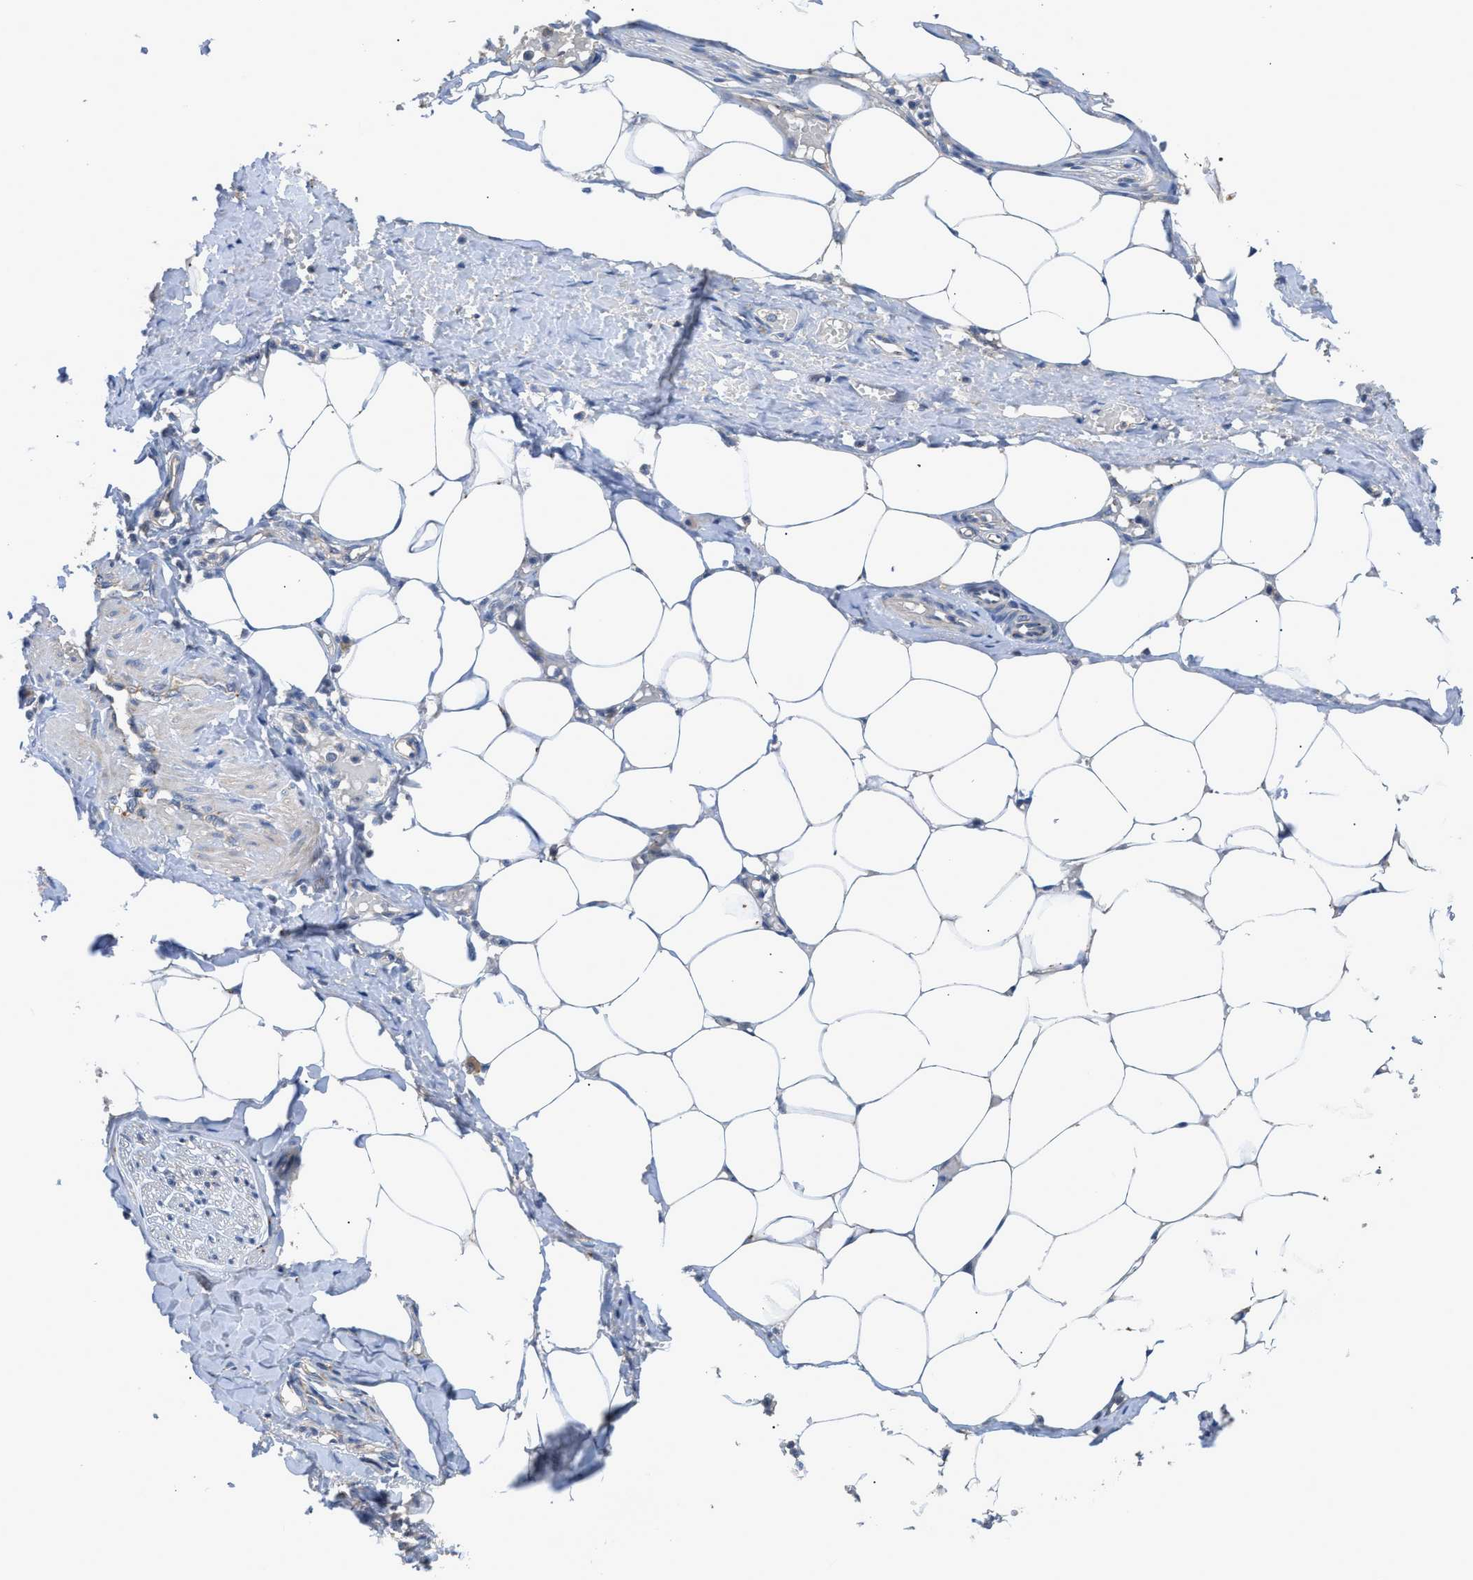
{"staining": {"intensity": "moderate", "quantity": "<25%", "location": "cytoplasmic/membranous"}, "tissue": "adipose tissue", "cell_type": "Adipocytes", "image_type": "normal", "snomed": [{"axis": "morphology", "description": "Normal tissue, NOS"}, {"axis": "topography", "description": "Soft tissue"}, {"axis": "topography", "description": "Vascular tissue"}], "caption": "The immunohistochemical stain highlights moderate cytoplasmic/membranous expression in adipocytes of benign adipose tissue.", "gene": "SIK2", "patient": {"sex": "female", "age": 35}}